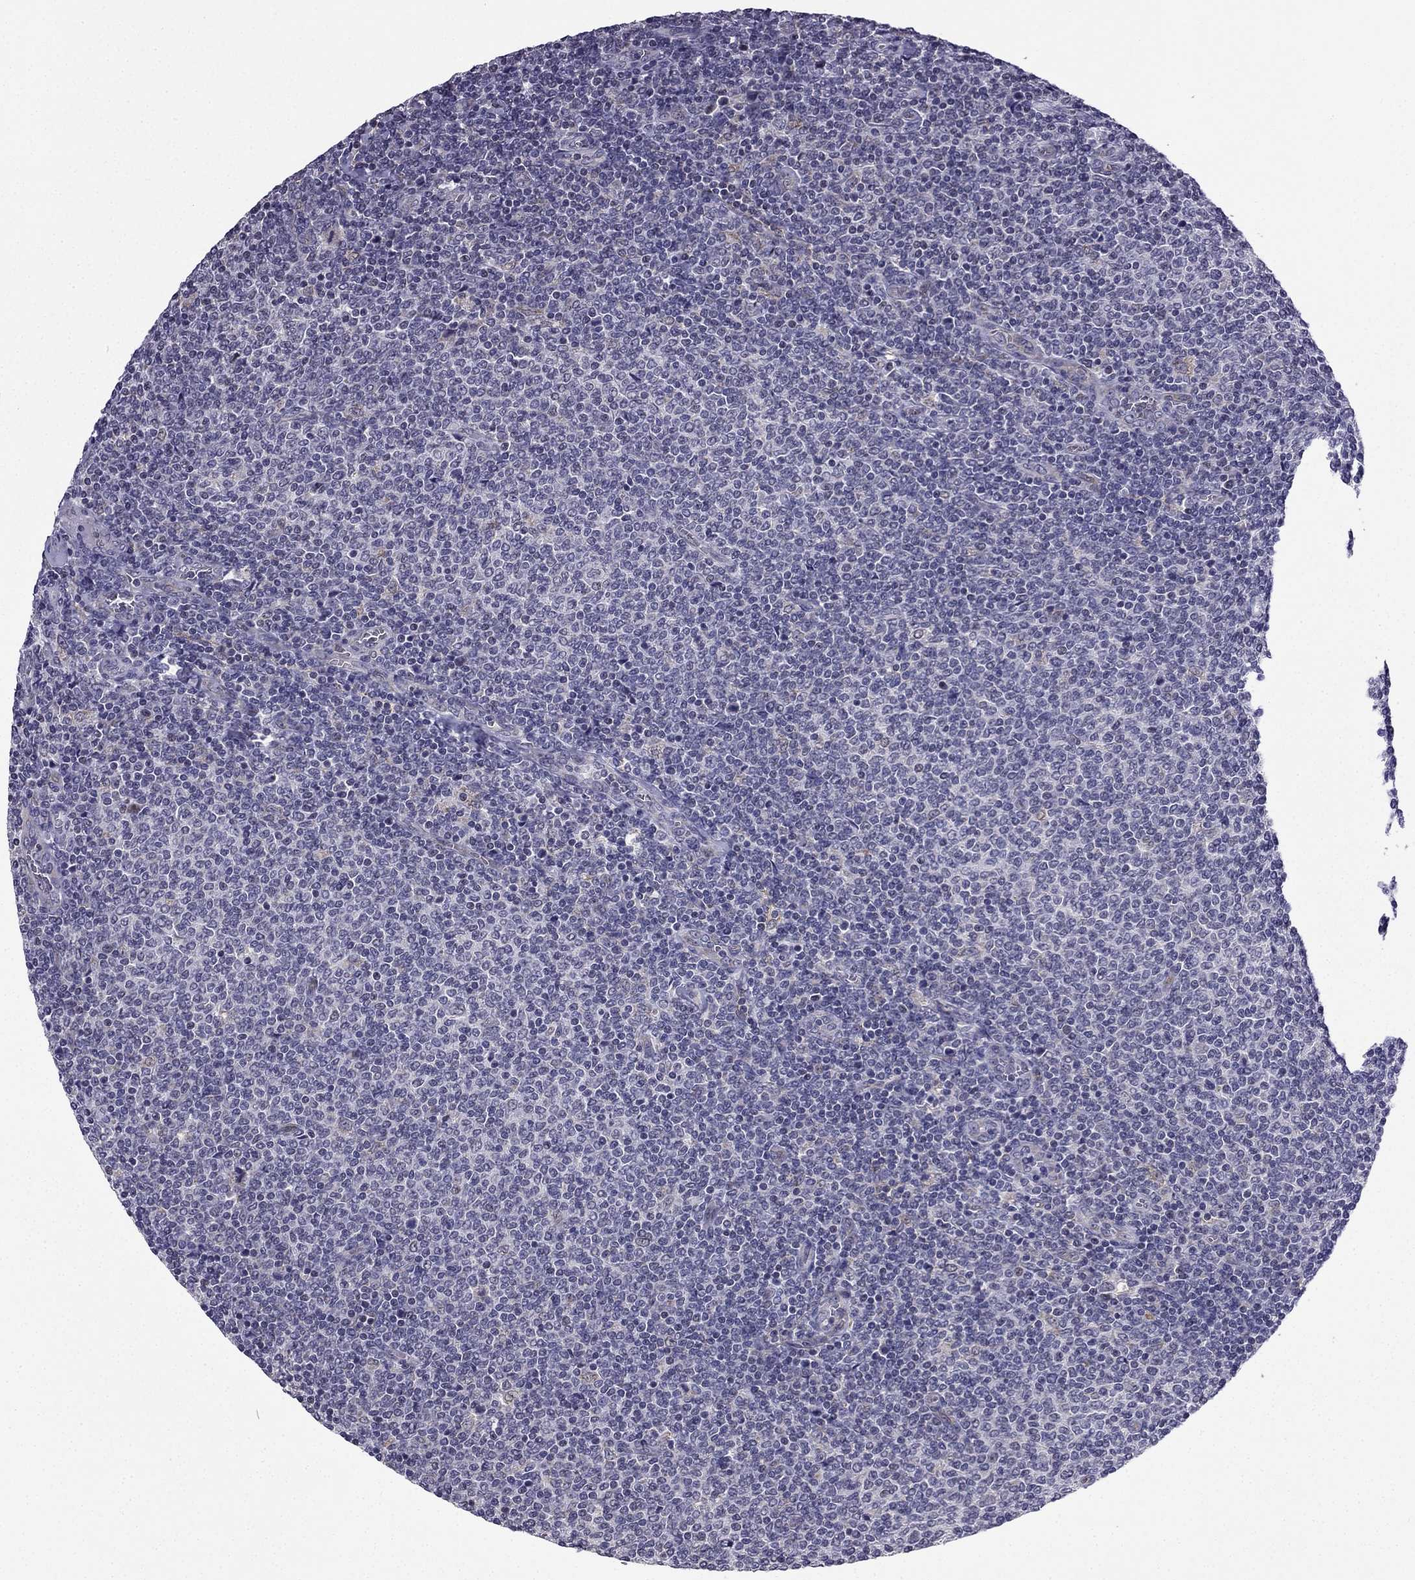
{"staining": {"intensity": "negative", "quantity": "none", "location": "none"}, "tissue": "lymphoma", "cell_type": "Tumor cells", "image_type": "cancer", "snomed": [{"axis": "morphology", "description": "Malignant lymphoma, non-Hodgkin's type, Low grade"}, {"axis": "topography", "description": "Lymph node"}], "caption": "A high-resolution histopathology image shows immunohistochemistry staining of low-grade malignant lymphoma, non-Hodgkin's type, which shows no significant staining in tumor cells.", "gene": "SLC6A2", "patient": {"sex": "male", "age": 52}}